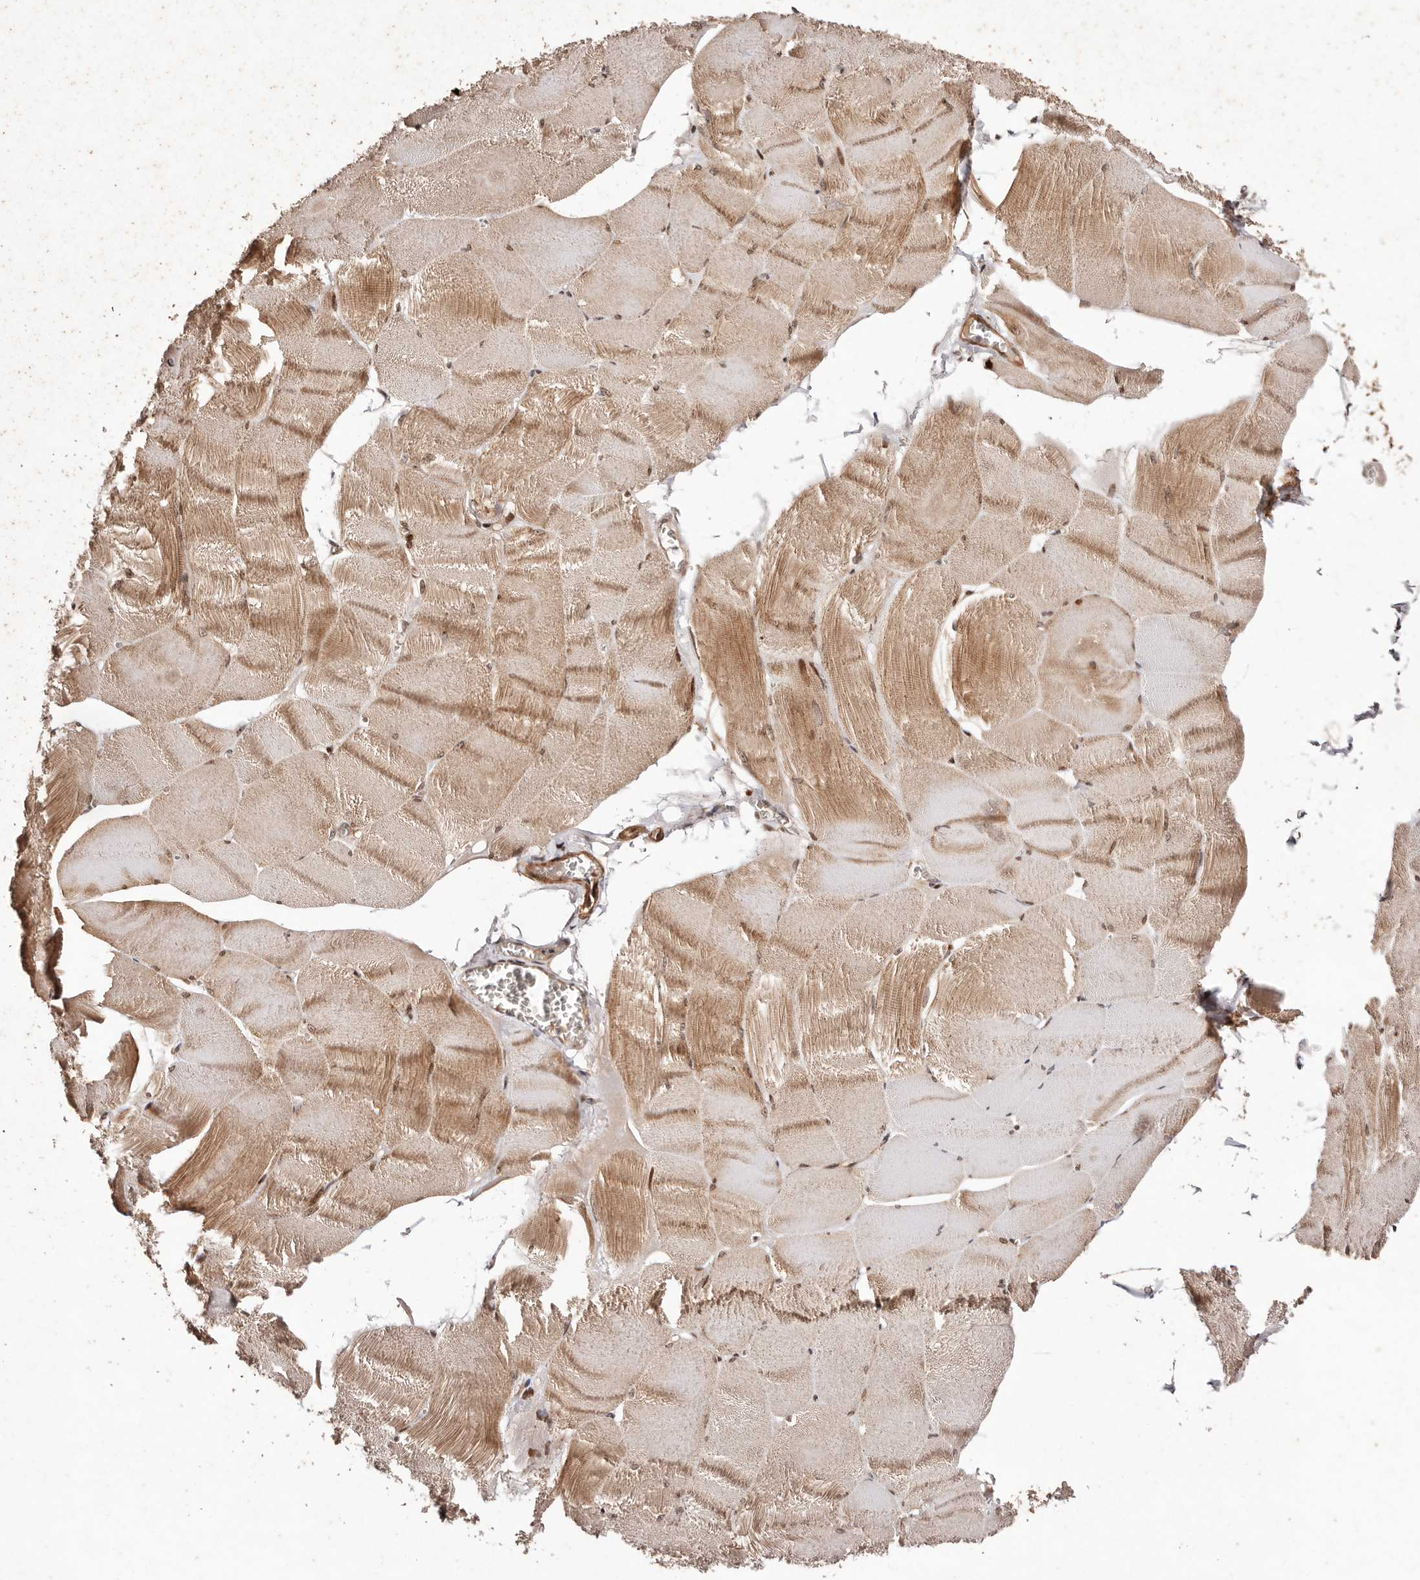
{"staining": {"intensity": "moderate", "quantity": "25%-75%", "location": "cytoplasmic/membranous,nuclear"}, "tissue": "skeletal muscle", "cell_type": "Myocytes", "image_type": "normal", "snomed": [{"axis": "morphology", "description": "Normal tissue, NOS"}, {"axis": "morphology", "description": "Basal cell carcinoma"}, {"axis": "topography", "description": "Skeletal muscle"}], "caption": "Human skeletal muscle stained with a brown dye demonstrates moderate cytoplasmic/membranous,nuclear positive staining in about 25%-75% of myocytes.", "gene": "HIVEP3", "patient": {"sex": "female", "age": 64}}